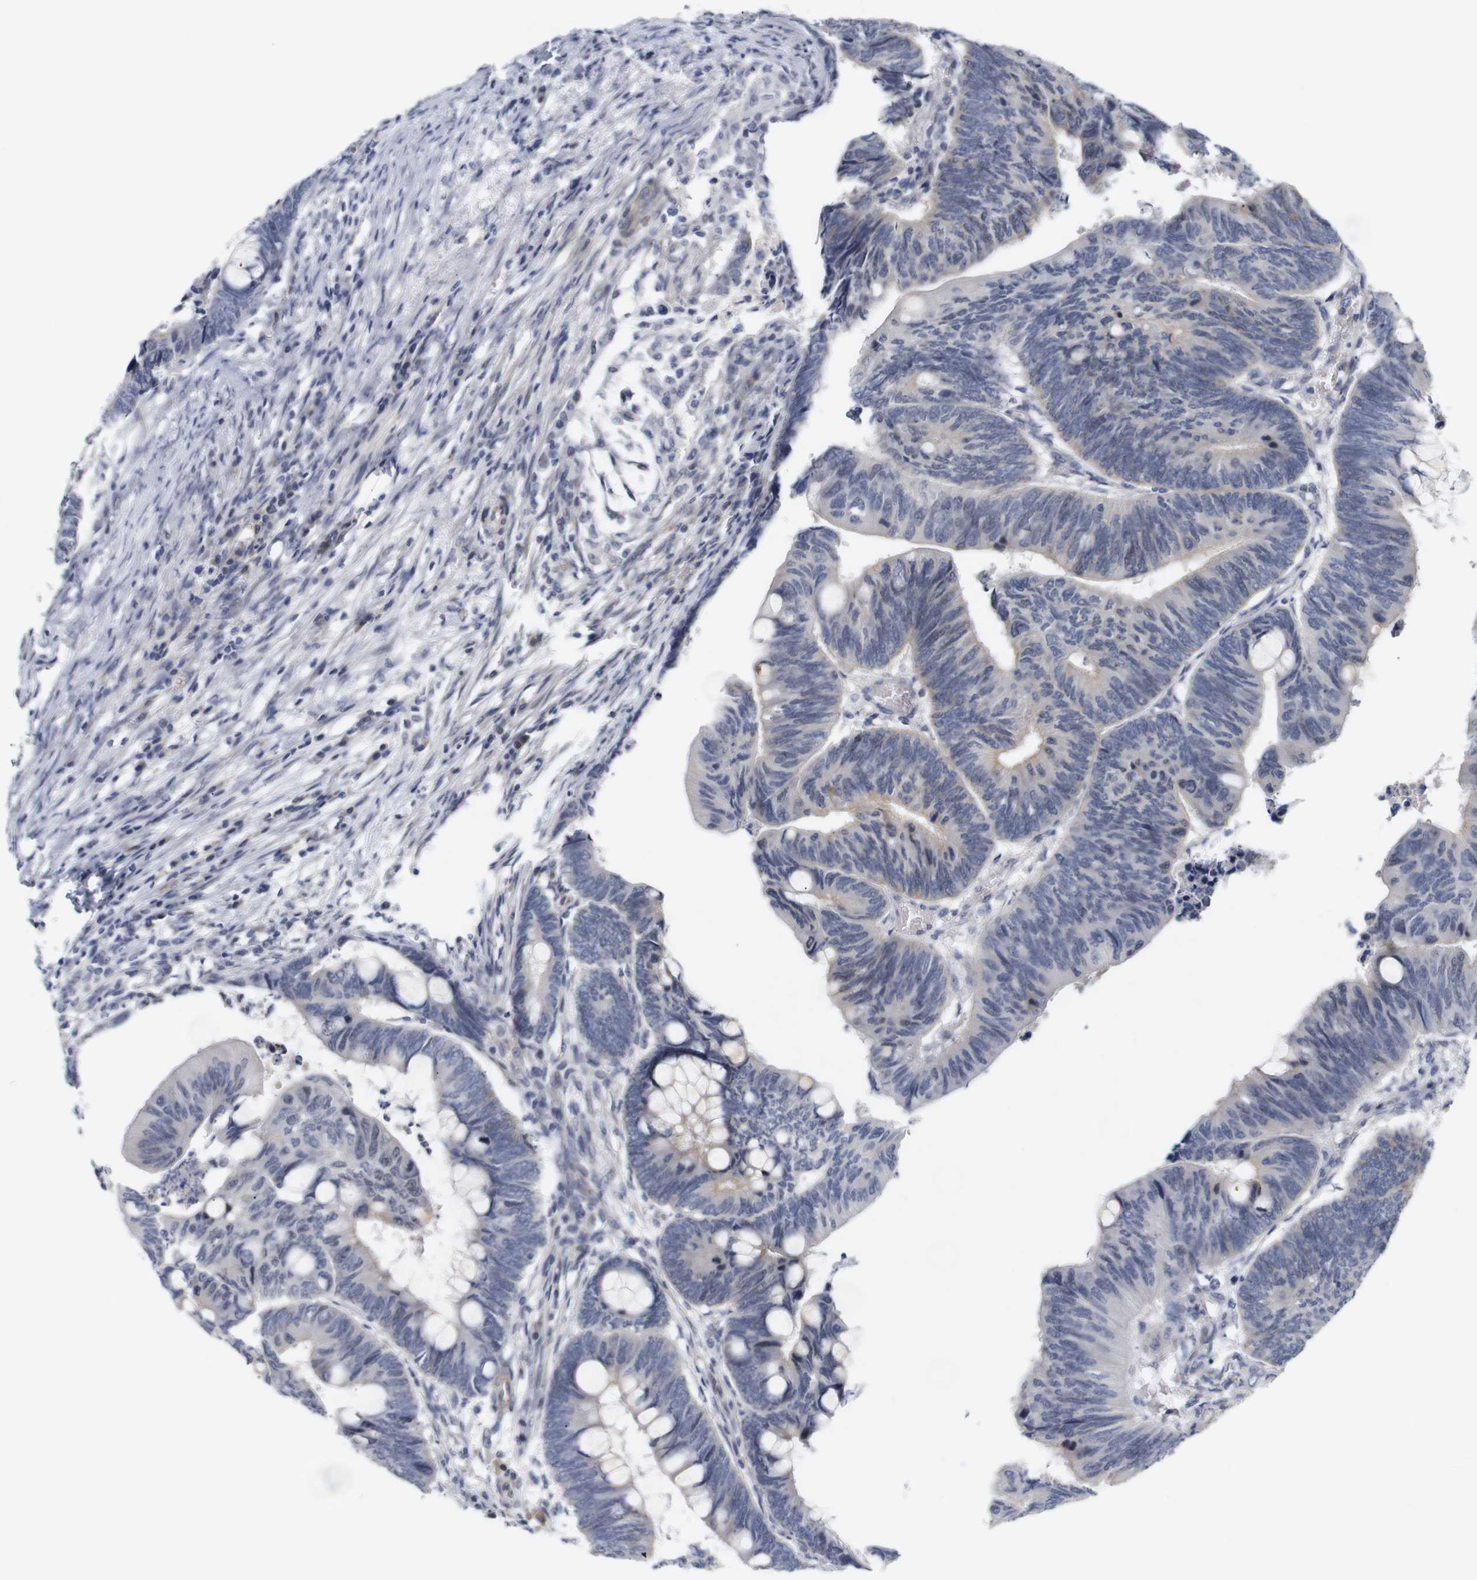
{"staining": {"intensity": "negative", "quantity": "none", "location": "none"}, "tissue": "colorectal cancer", "cell_type": "Tumor cells", "image_type": "cancer", "snomed": [{"axis": "morphology", "description": "Normal tissue, NOS"}, {"axis": "morphology", "description": "Adenocarcinoma, NOS"}, {"axis": "topography", "description": "Rectum"}, {"axis": "topography", "description": "Peripheral nerve tissue"}], "caption": "Tumor cells show no significant protein positivity in adenocarcinoma (colorectal). (DAB (3,3'-diaminobenzidine) immunohistochemistry (IHC), high magnification).", "gene": "CYB561", "patient": {"sex": "male", "age": 92}}